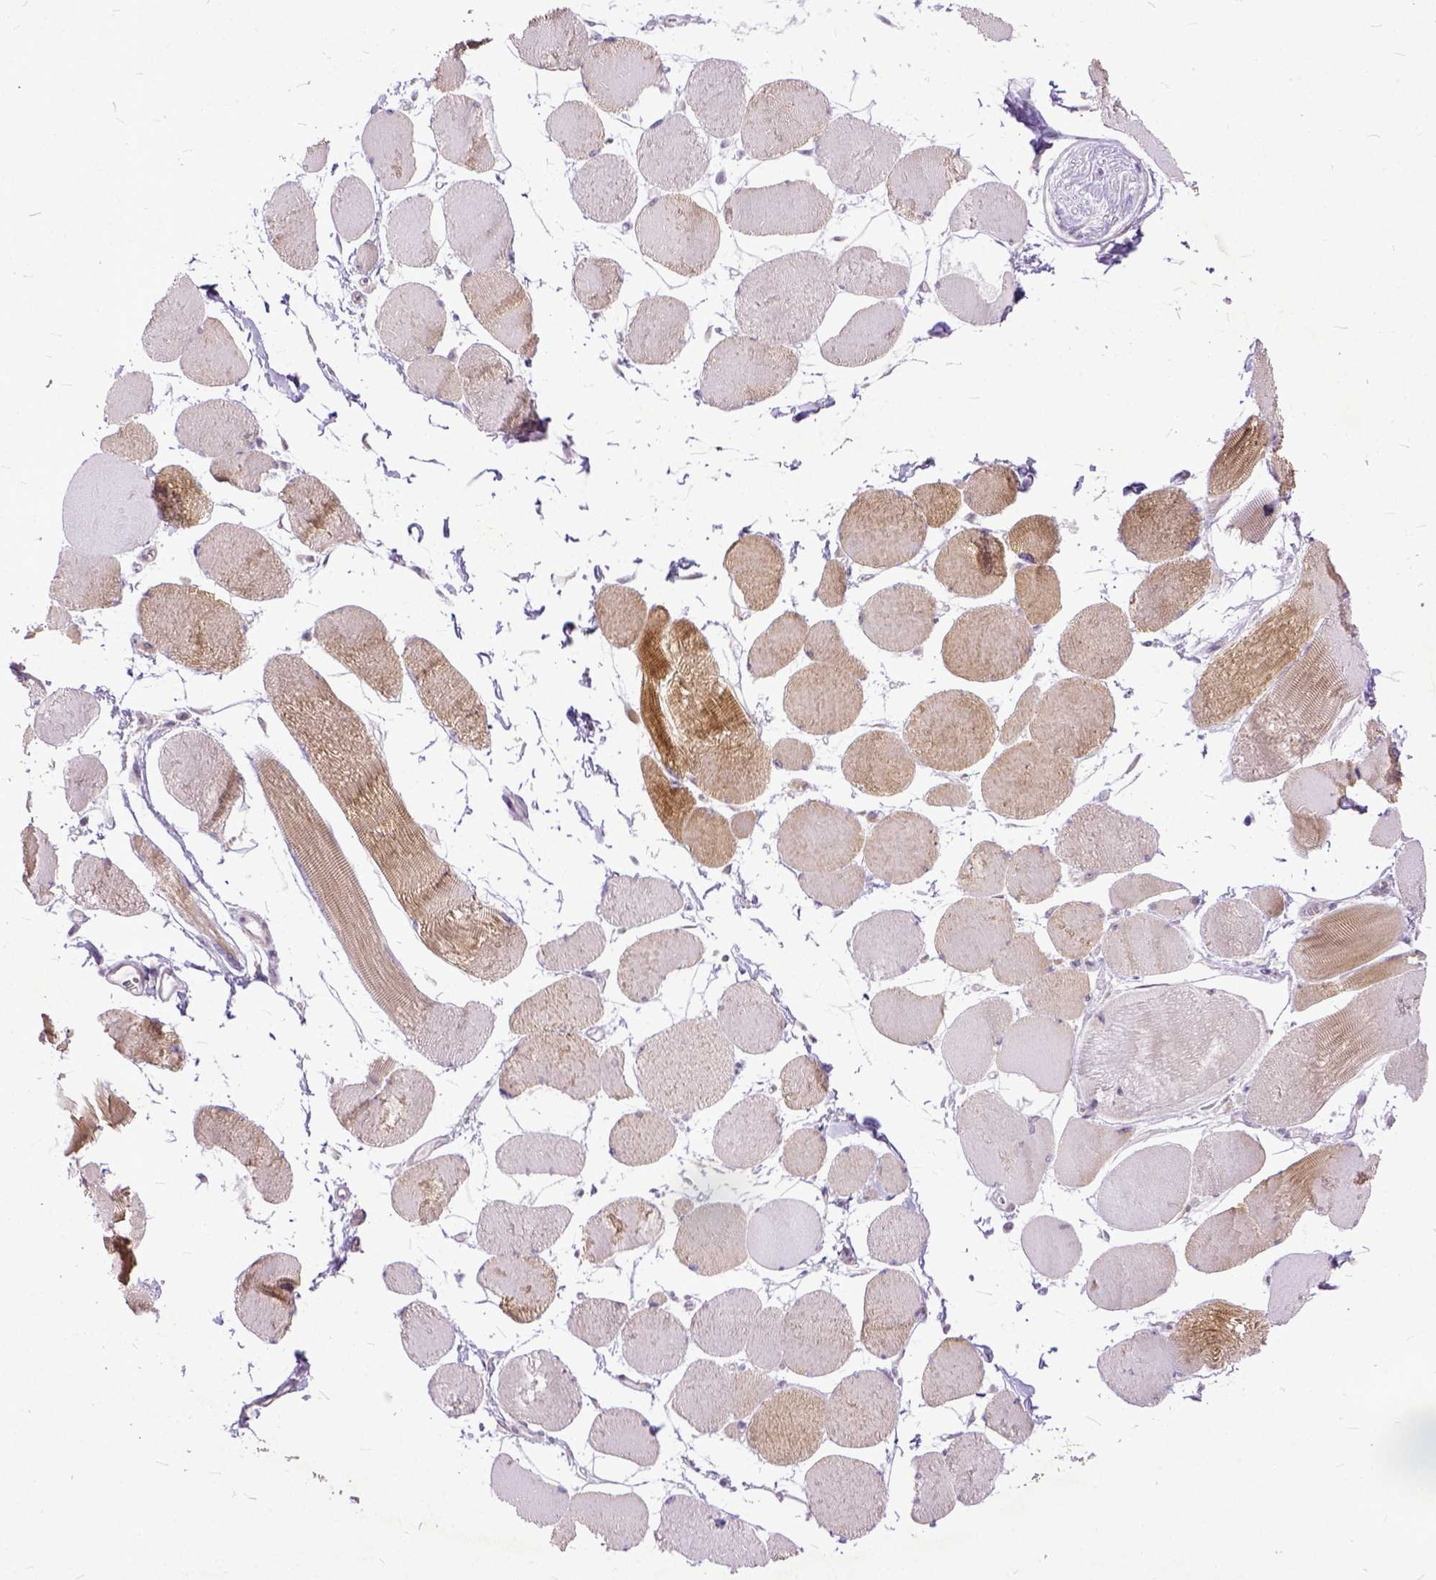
{"staining": {"intensity": "weak", "quantity": "25%-75%", "location": "cytoplasmic/membranous"}, "tissue": "skeletal muscle", "cell_type": "Myocytes", "image_type": "normal", "snomed": [{"axis": "morphology", "description": "Normal tissue, NOS"}, {"axis": "topography", "description": "Skeletal muscle"}], "caption": "Immunohistochemistry histopathology image of benign skeletal muscle: skeletal muscle stained using IHC reveals low levels of weak protein expression localized specifically in the cytoplasmic/membranous of myocytes, appearing as a cytoplasmic/membranous brown color.", "gene": "TCEAL7", "patient": {"sex": "female", "age": 75}}